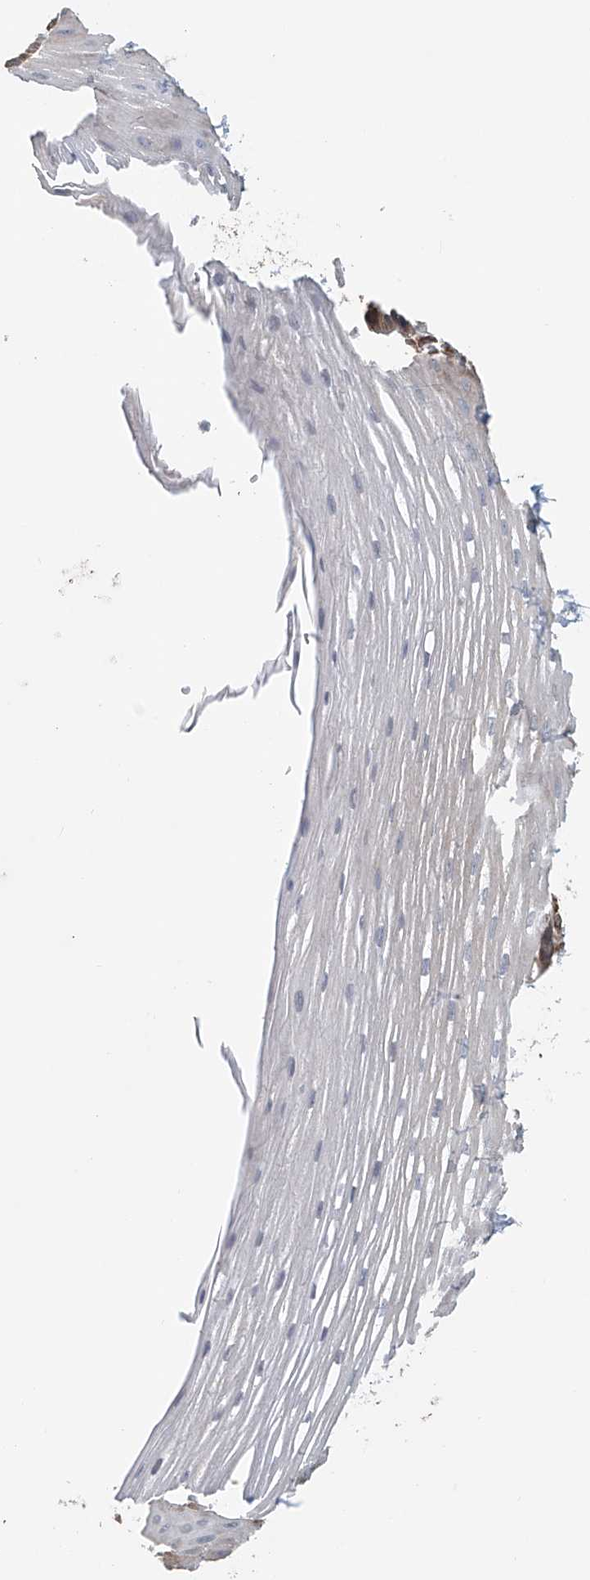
{"staining": {"intensity": "moderate", "quantity": "<25%", "location": "cytoplasmic/membranous"}, "tissue": "esophagus", "cell_type": "Squamous epithelial cells", "image_type": "normal", "snomed": [{"axis": "morphology", "description": "Normal tissue, NOS"}, {"axis": "topography", "description": "Esophagus"}], "caption": "This photomicrograph exhibits immunohistochemistry staining of benign esophagus, with low moderate cytoplasmic/membranous expression in approximately <25% of squamous epithelial cells.", "gene": "FRYL", "patient": {"sex": "male", "age": 62}}